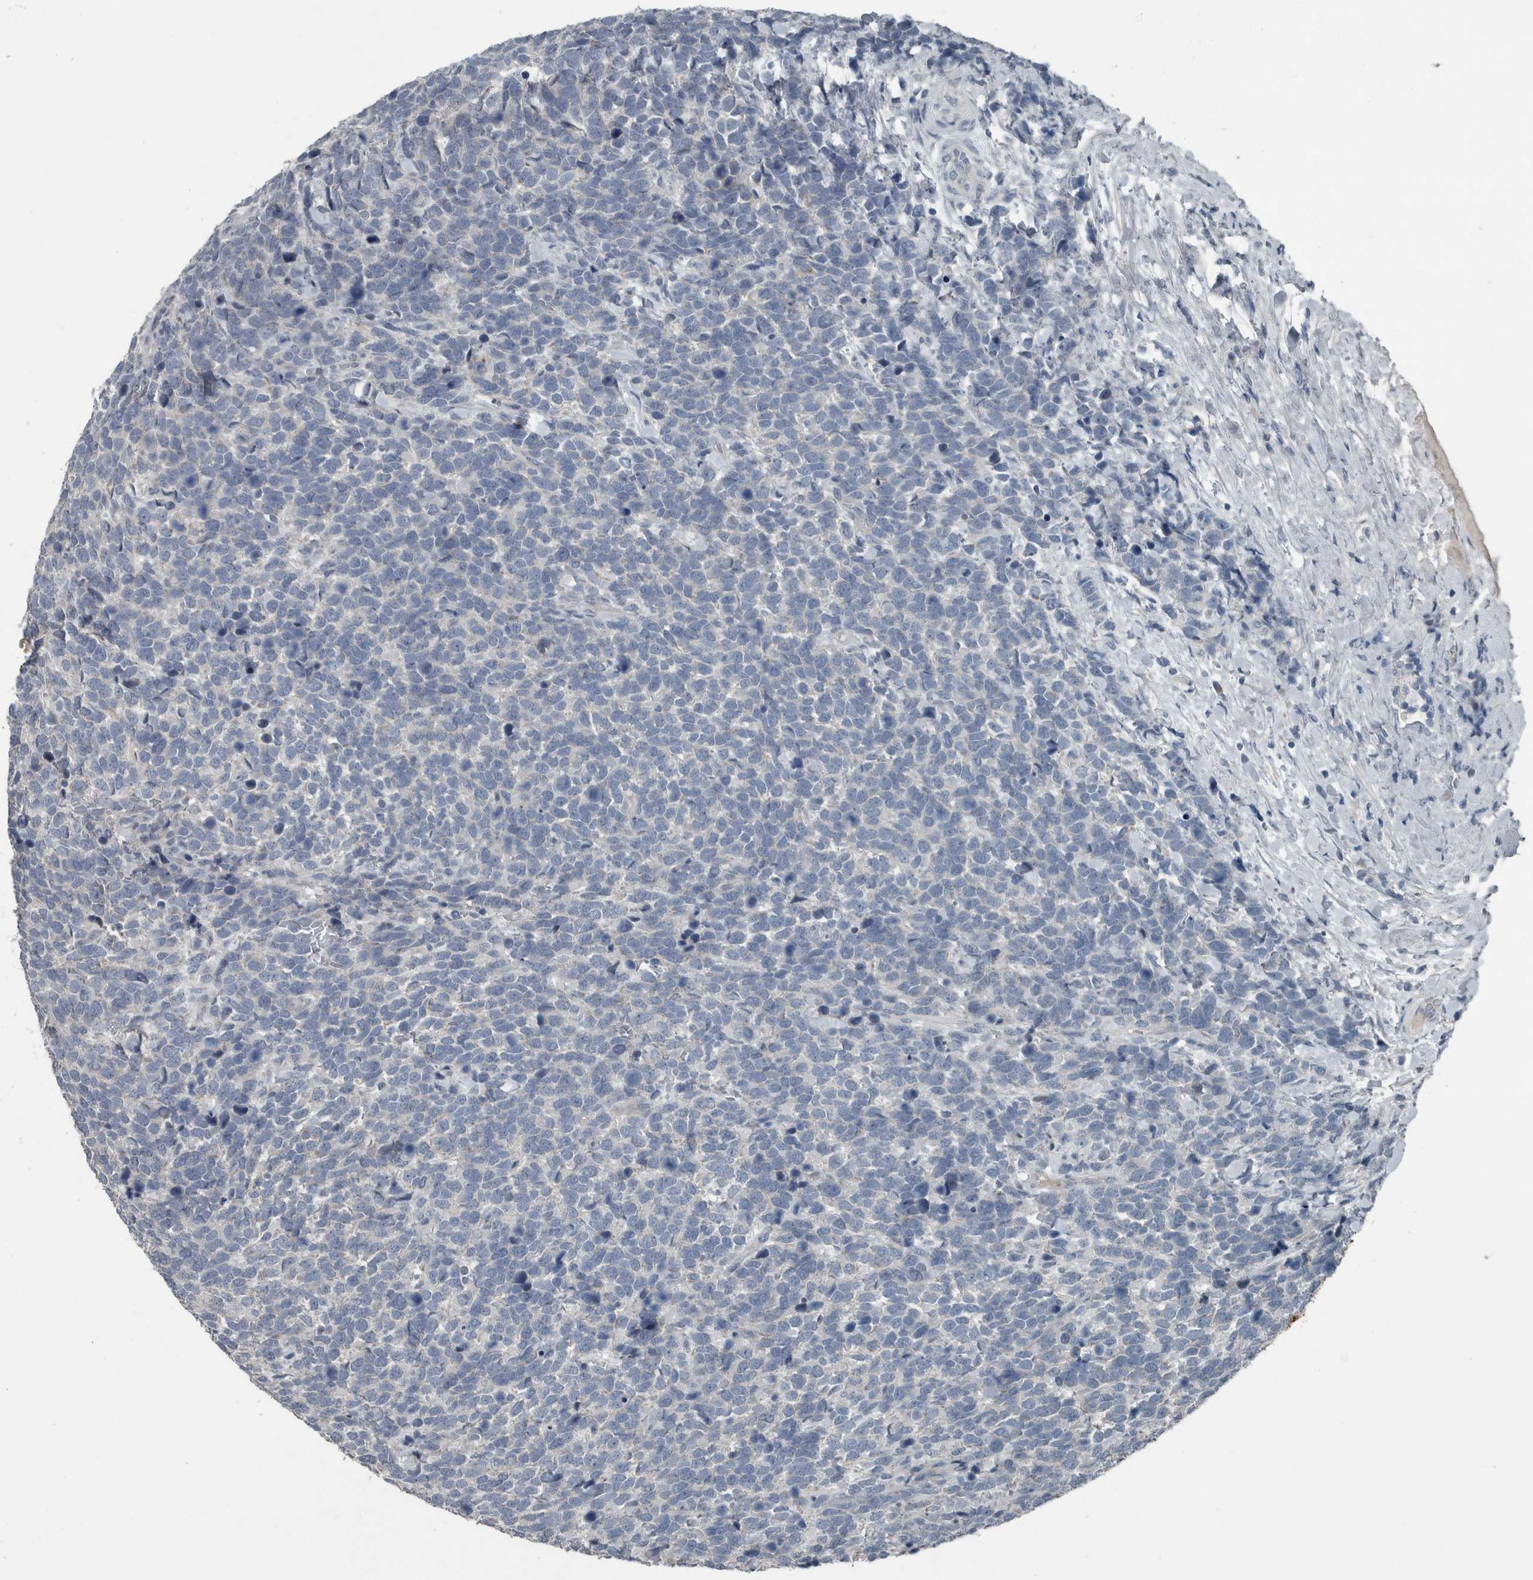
{"staining": {"intensity": "negative", "quantity": "none", "location": "none"}, "tissue": "urothelial cancer", "cell_type": "Tumor cells", "image_type": "cancer", "snomed": [{"axis": "morphology", "description": "Urothelial carcinoma, High grade"}, {"axis": "topography", "description": "Urinary bladder"}], "caption": "High power microscopy photomicrograph of an immunohistochemistry (IHC) histopathology image of urothelial cancer, revealing no significant expression in tumor cells. The staining was performed using DAB to visualize the protein expression in brown, while the nuclei were stained in blue with hematoxylin (Magnification: 20x).", "gene": "KRT20", "patient": {"sex": "female", "age": 82}}